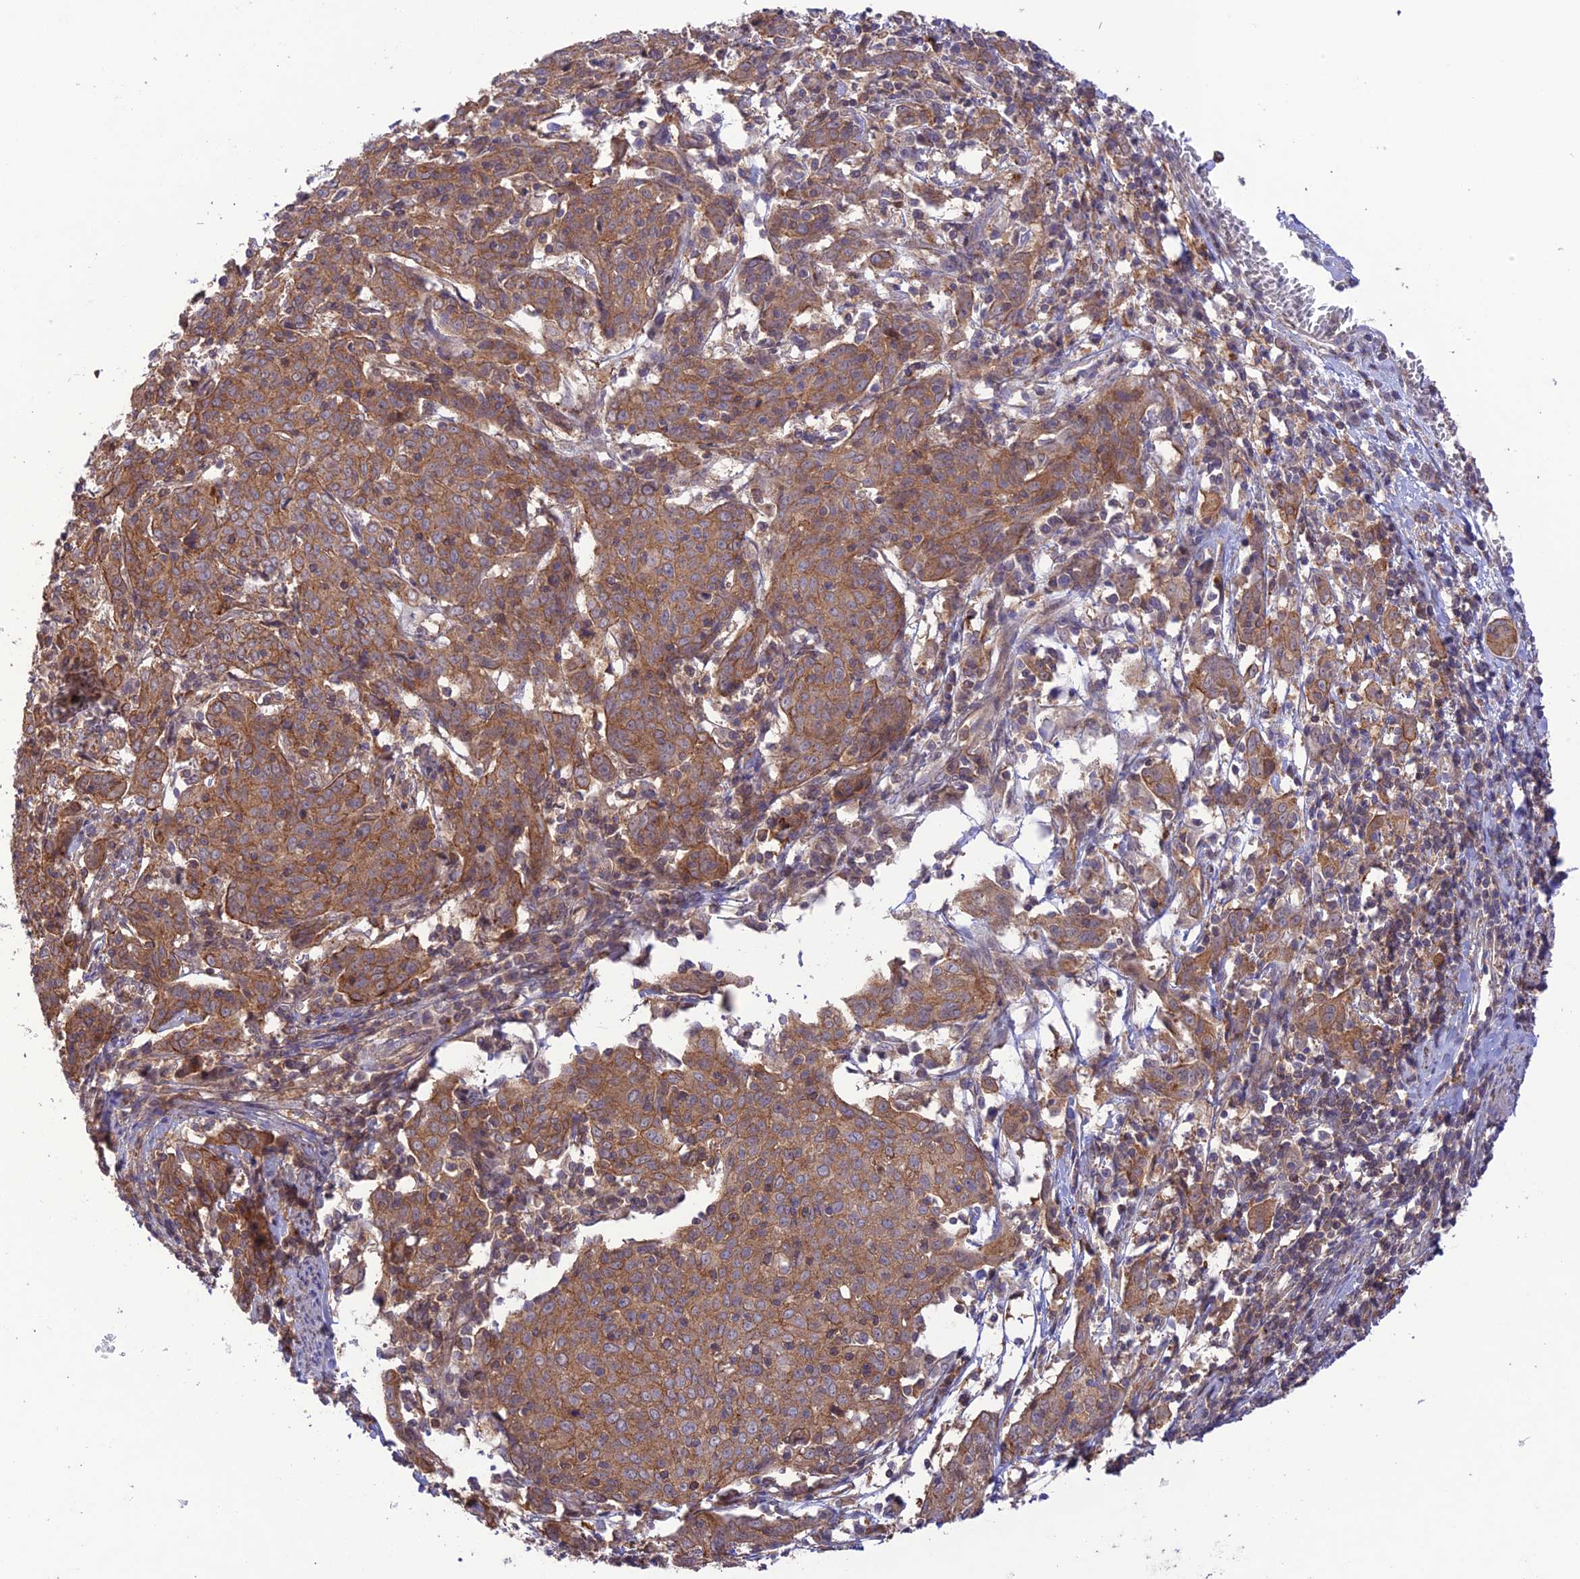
{"staining": {"intensity": "moderate", "quantity": ">75%", "location": "cytoplasmic/membranous"}, "tissue": "cervical cancer", "cell_type": "Tumor cells", "image_type": "cancer", "snomed": [{"axis": "morphology", "description": "Squamous cell carcinoma, NOS"}, {"axis": "topography", "description": "Cervix"}], "caption": "Moderate cytoplasmic/membranous protein positivity is identified in about >75% of tumor cells in cervical cancer (squamous cell carcinoma). Nuclei are stained in blue.", "gene": "FCHSD1", "patient": {"sex": "female", "age": 67}}